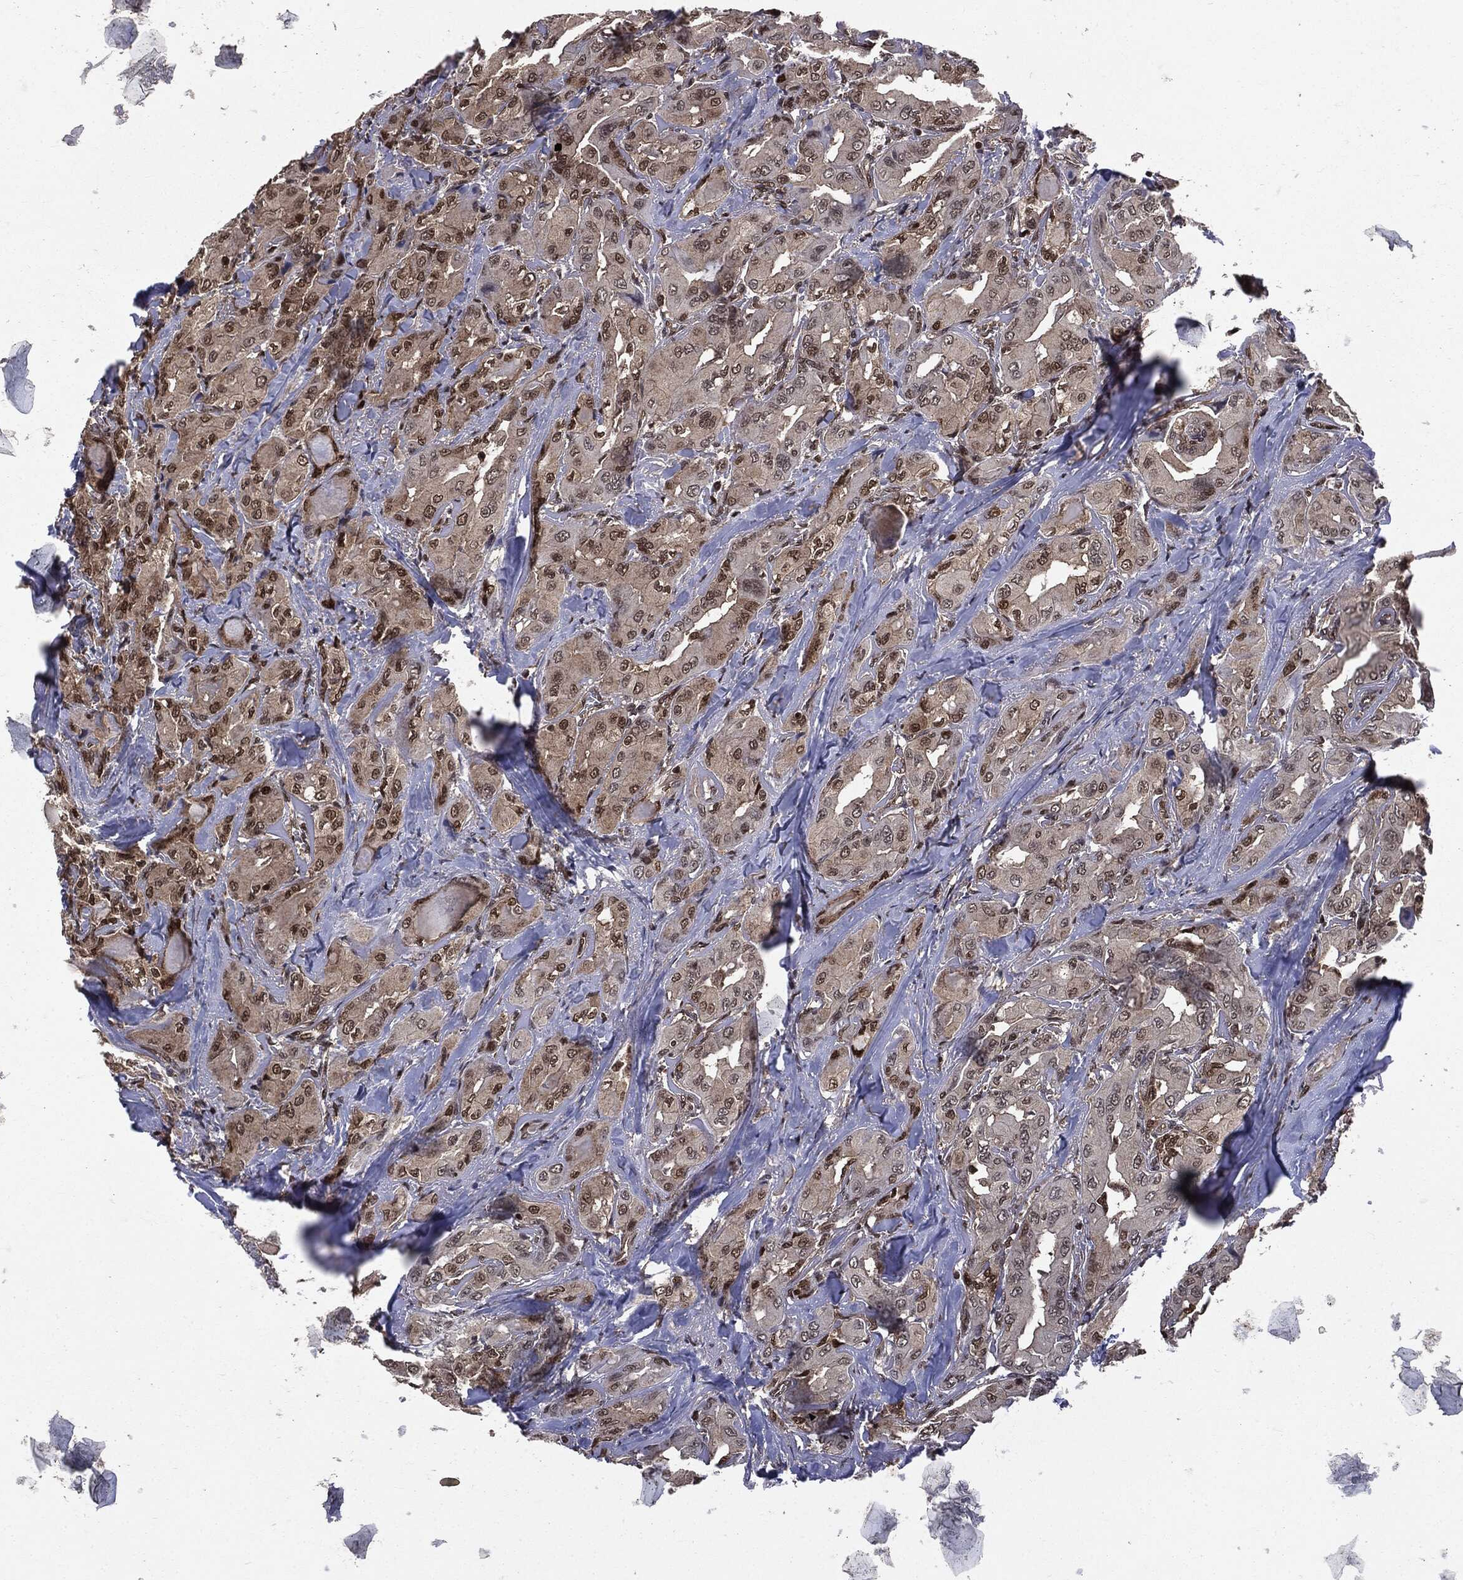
{"staining": {"intensity": "weak", "quantity": ">75%", "location": "cytoplasmic/membranous,nuclear"}, "tissue": "thyroid cancer", "cell_type": "Tumor cells", "image_type": "cancer", "snomed": [{"axis": "morphology", "description": "Normal tissue, NOS"}, {"axis": "morphology", "description": "Papillary adenocarcinoma, NOS"}, {"axis": "topography", "description": "Thyroid gland"}], "caption": "Protein expression by immunohistochemistry exhibits weak cytoplasmic/membranous and nuclear staining in about >75% of tumor cells in thyroid cancer.", "gene": "PTPA", "patient": {"sex": "female", "age": 66}}